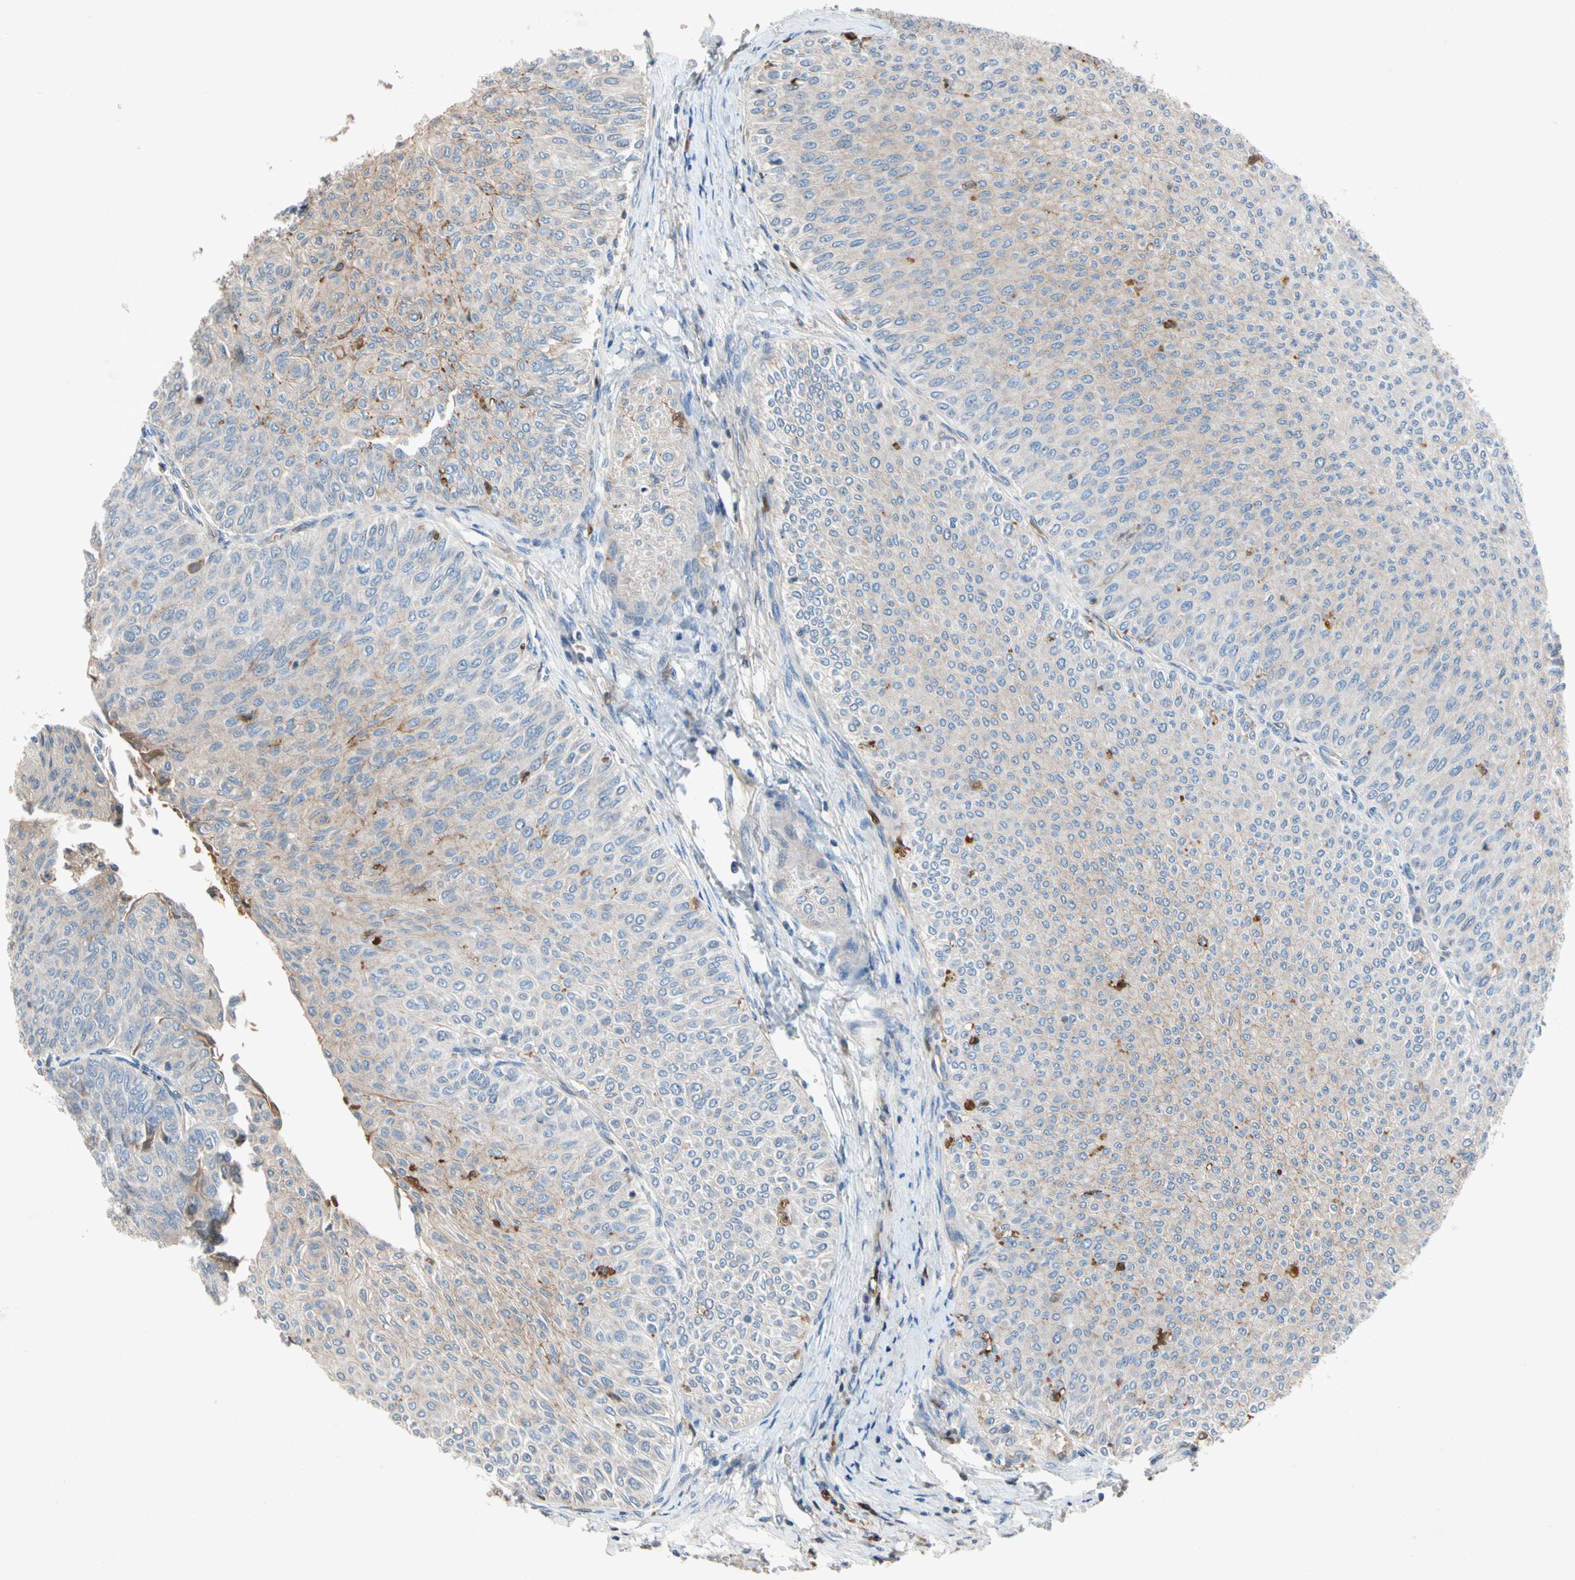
{"staining": {"intensity": "weak", "quantity": "25%-75%", "location": "cytoplasmic/membranous"}, "tissue": "urothelial cancer", "cell_type": "Tumor cells", "image_type": "cancer", "snomed": [{"axis": "morphology", "description": "Urothelial carcinoma, Low grade"}, {"axis": "topography", "description": "Urinary bladder"}], "caption": "Human urothelial carcinoma (low-grade) stained with a protein marker reveals weak staining in tumor cells.", "gene": "NDFIP2", "patient": {"sex": "male", "age": 78}}